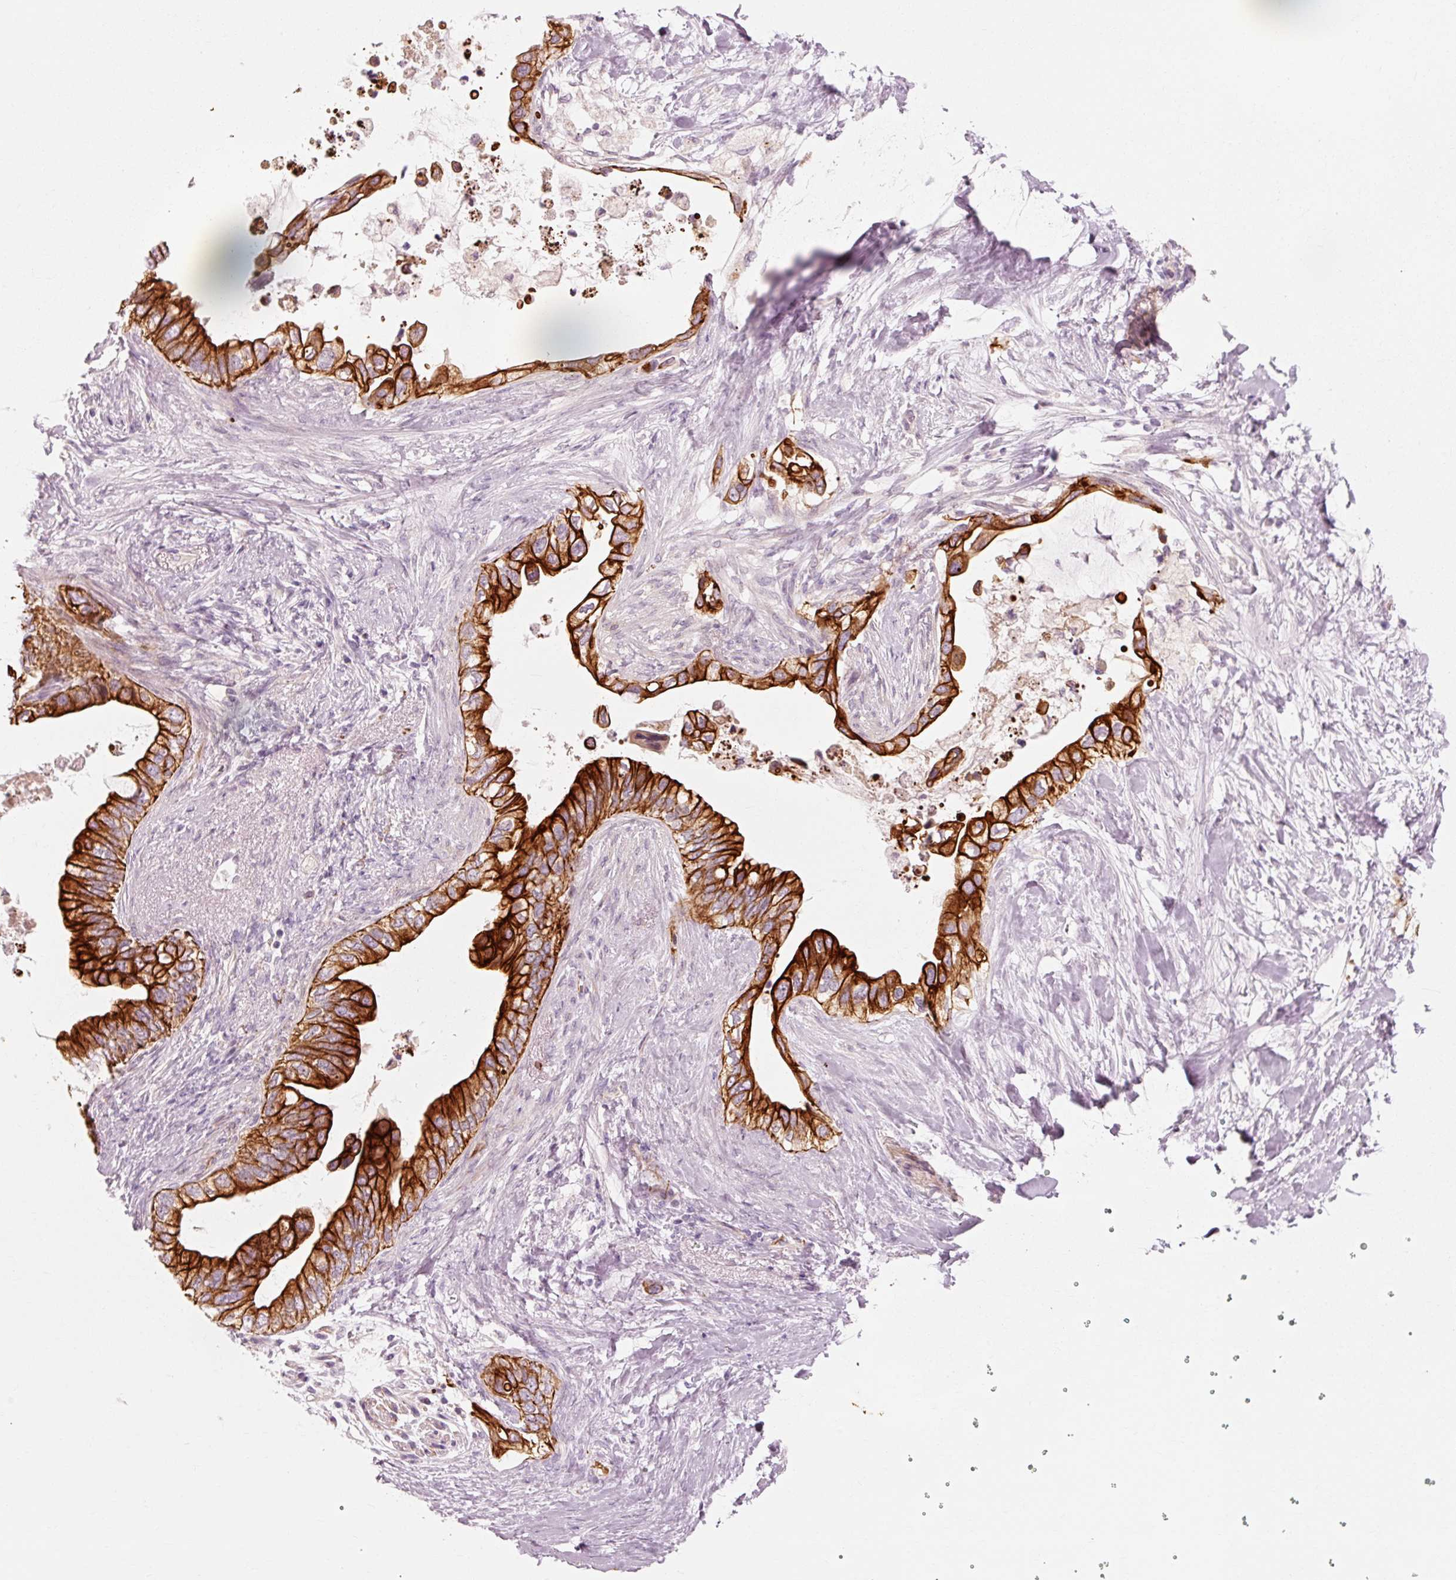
{"staining": {"intensity": "strong", "quantity": ">75%", "location": "cytoplasmic/membranous"}, "tissue": "pancreatic cancer", "cell_type": "Tumor cells", "image_type": "cancer", "snomed": [{"axis": "morphology", "description": "Adenocarcinoma, NOS"}, {"axis": "topography", "description": "Pancreas"}], "caption": "High-power microscopy captured an IHC photomicrograph of pancreatic adenocarcinoma, revealing strong cytoplasmic/membranous positivity in approximately >75% of tumor cells.", "gene": "TRIM73", "patient": {"sex": "female", "age": 56}}